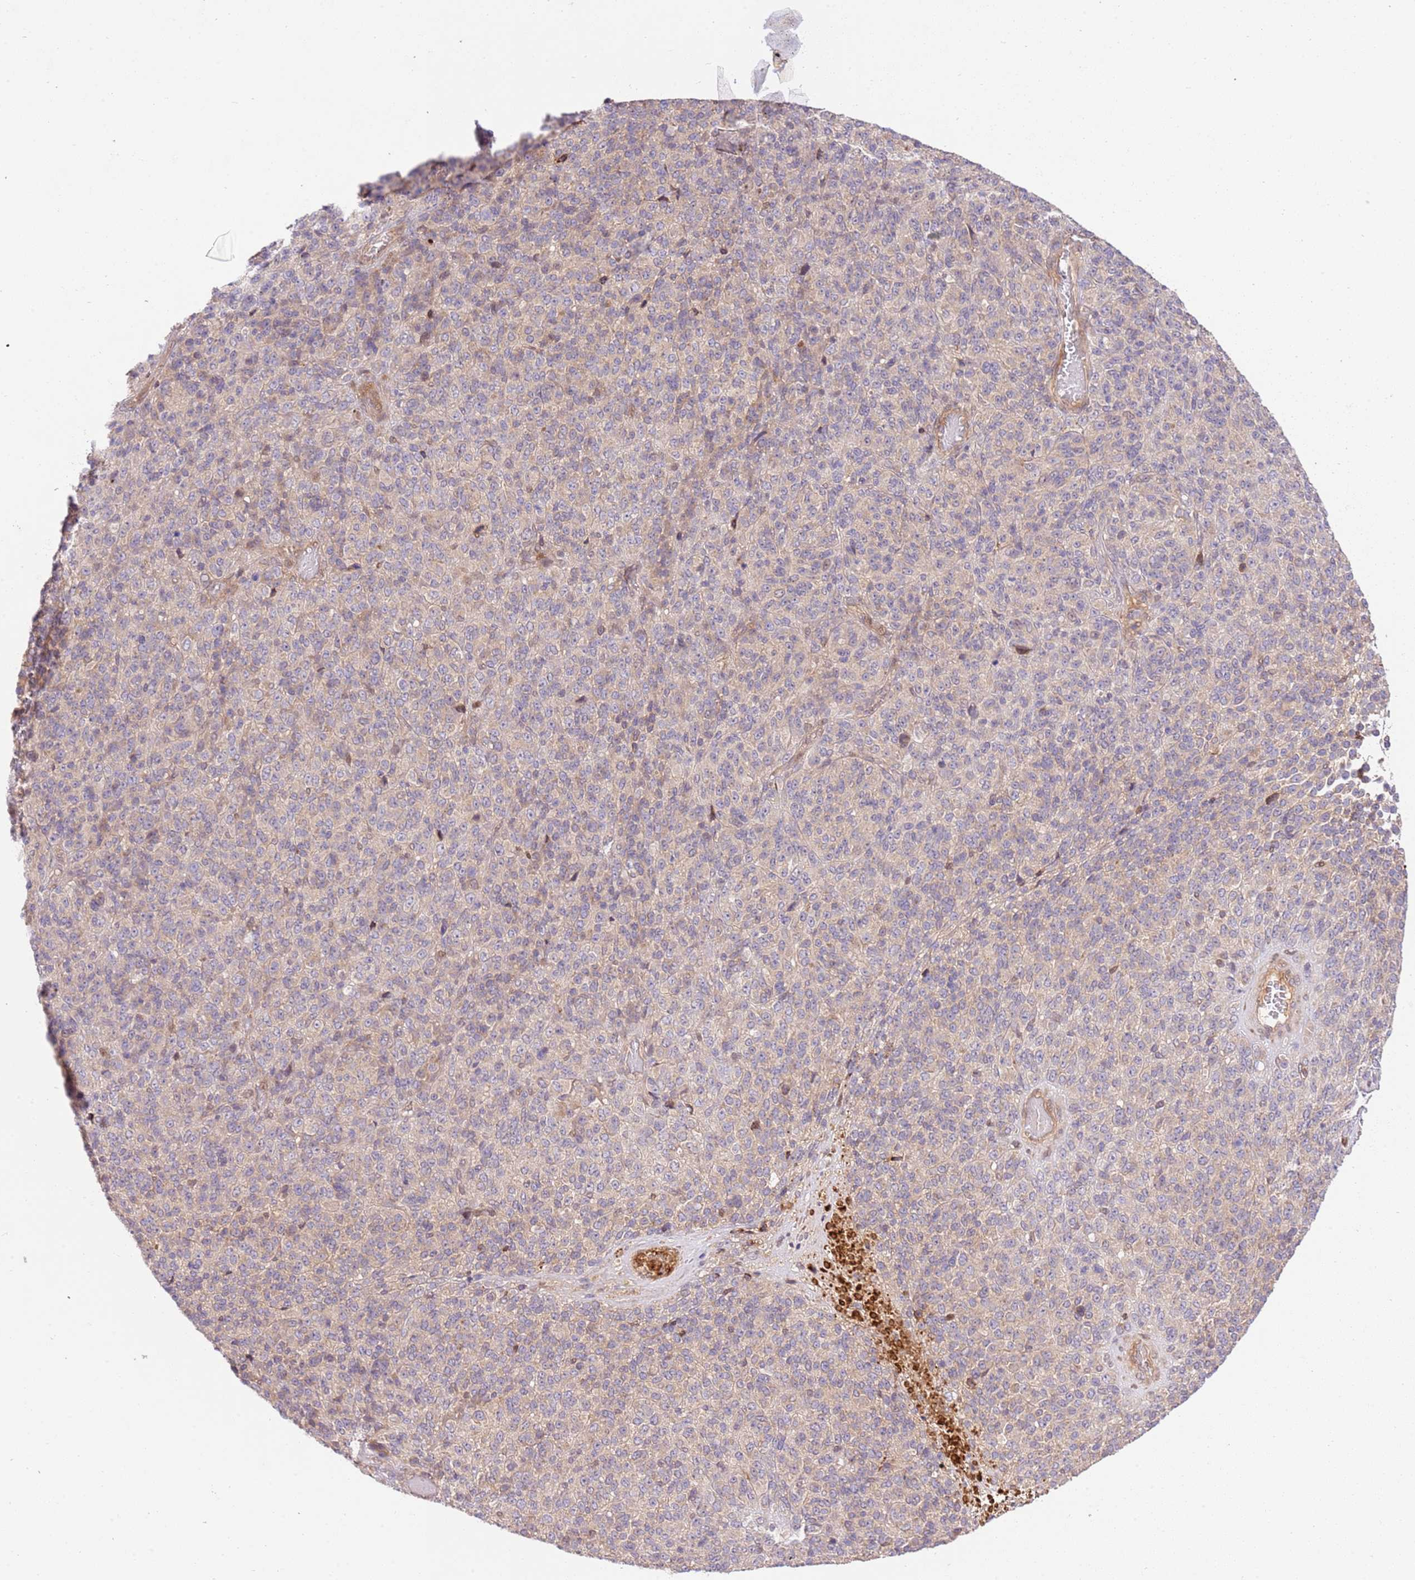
{"staining": {"intensity": "negative", "quantity": "none", "location": "none"}, "tissue": "melanoma", "cell_type": "Tumor cells", "image_type": "cancer", "snomed": [{"axis": "morphology", "description": "Malignant melanoma, Metastatic site"}, {"axis": "topography", "description": "Brain"}], "caption": "DAB immunohistochemical staining of malignant melanoma (metastatic site) shows no significant positivity in tumor cells.", "gene": "C8G", "patient": {"sex": "female", "age": 56}}